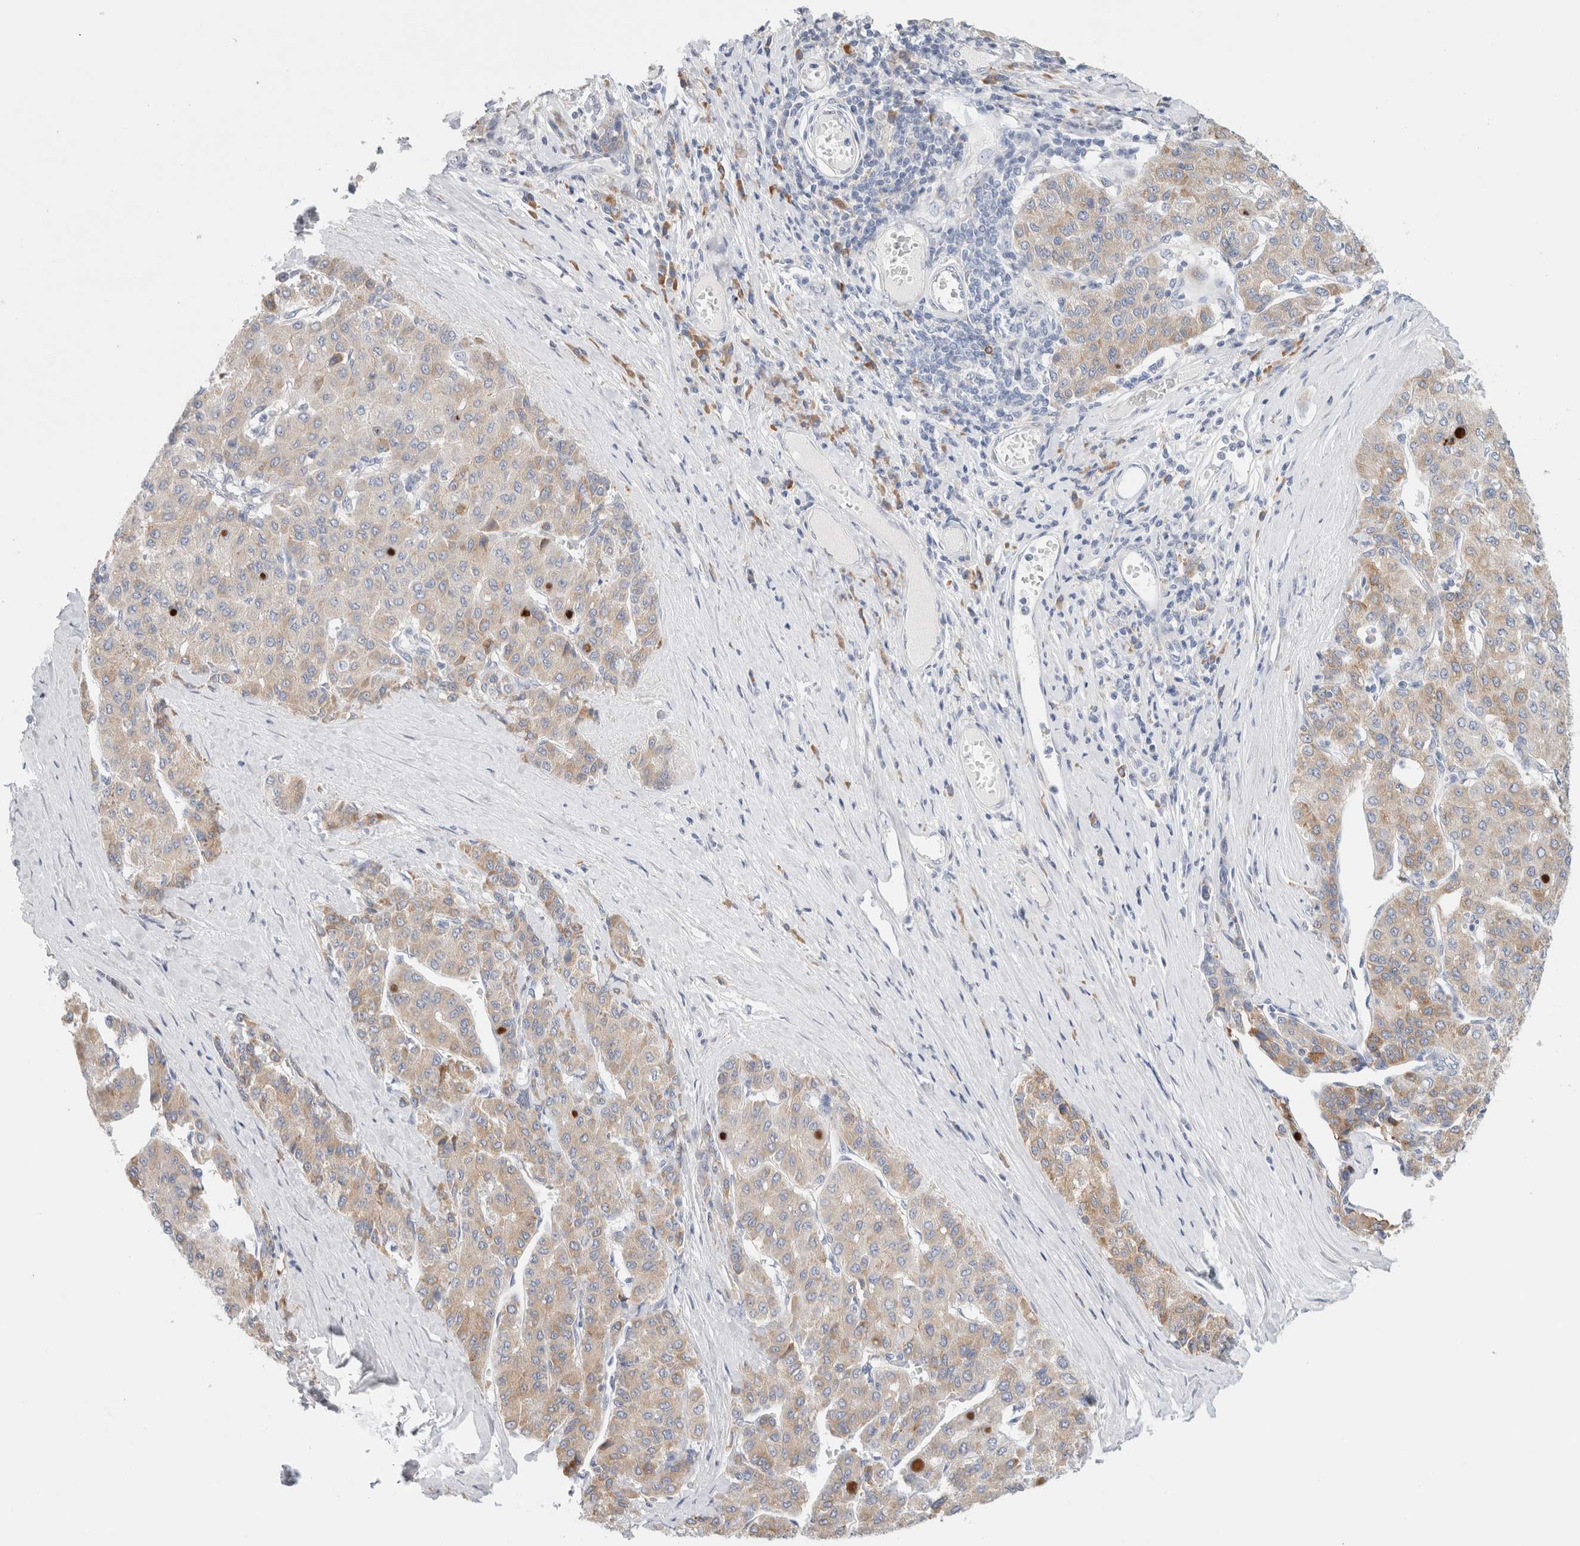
{"staining": {"intensity": "weak", "quantity": "25%-75%", "location": "cytoplasmic/membranous"}, "tissue": "liver cancer", "cell_type": "Tumor cells", "image_type": "cancer", "snomed": [{"axis": "morphology", "description": "Carcinoma, Hepatocellular, NOS"}, {"axis": "topography", "description": "Liver"}], "caption": "IHC image of neoplastic tissue: liver hepatocellular carcinoma stained using IHC exhibits low levels of weak protein expression localized specifically in the cytoplasmic/membranous of tumor cells, appearing as a cytoplasmic/membranous brown color.", "gene": "CSK", "patient": {"sex": "male", "age": 65}}